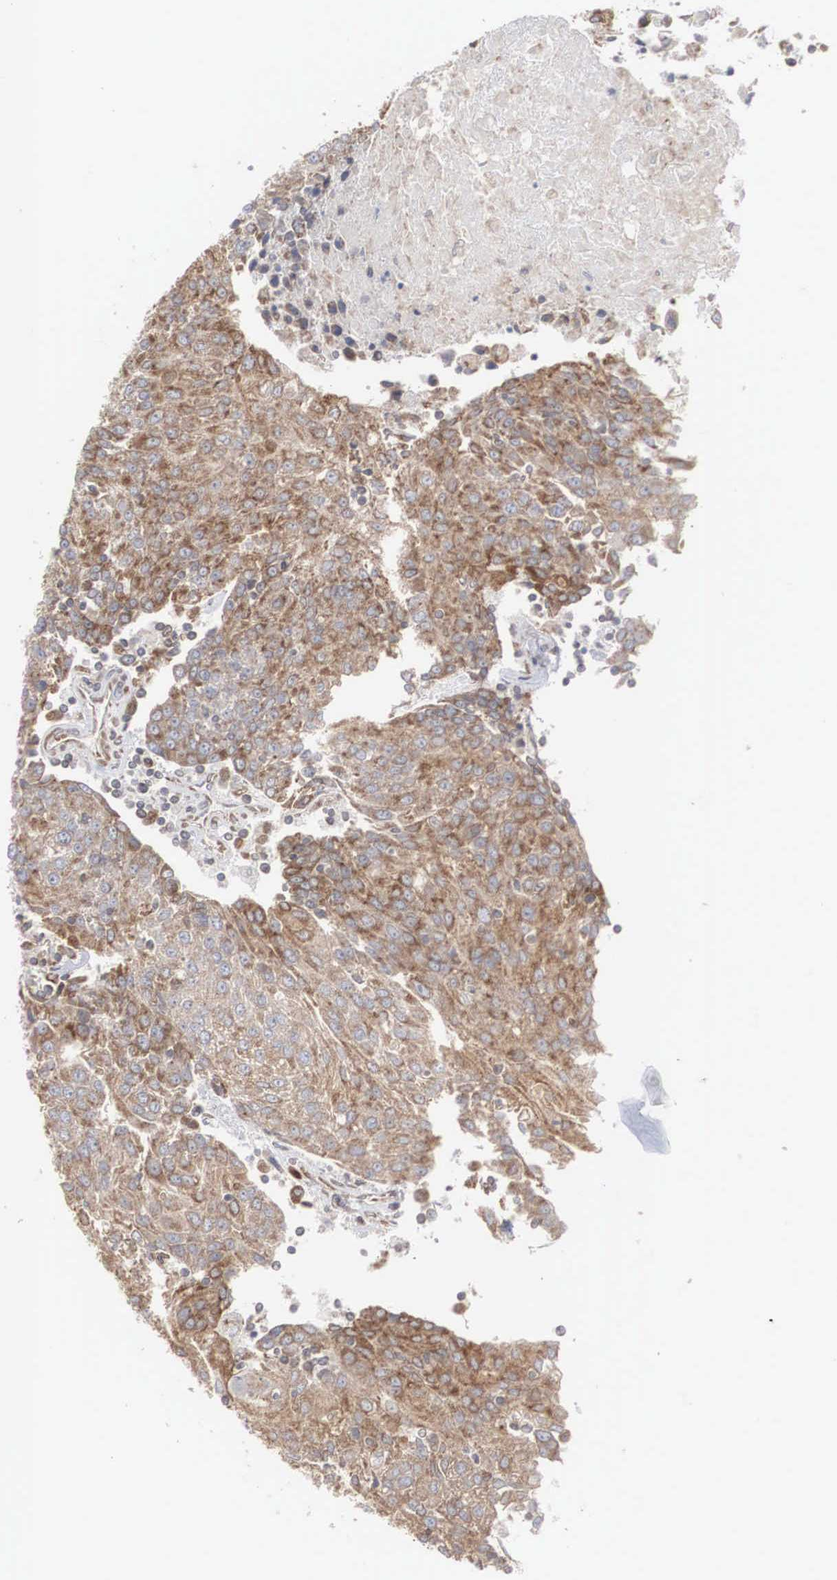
{"staining": {"intensity": "moderate", "quantity": ">75%", "location": "cytoplasmic/membranous"}, "tissue": "urothelial cancer", "cell_type": "Tumor cells", "image_type": "cancer", "snomed": [{"axis": "morphology", "description": "Urothelial carcinoma, High grade"}, {"axis": "topography", "description": "Urinary bladder"}], "caption": "Urothelial carcinoma (high-grade) stained with a brown dye demonstrates moderate cytoplasmic/membranous positive staining in approximately >75% of tumor cells.", "gene": "MIA2", "patient": {"sex": "female", "age": 85}}